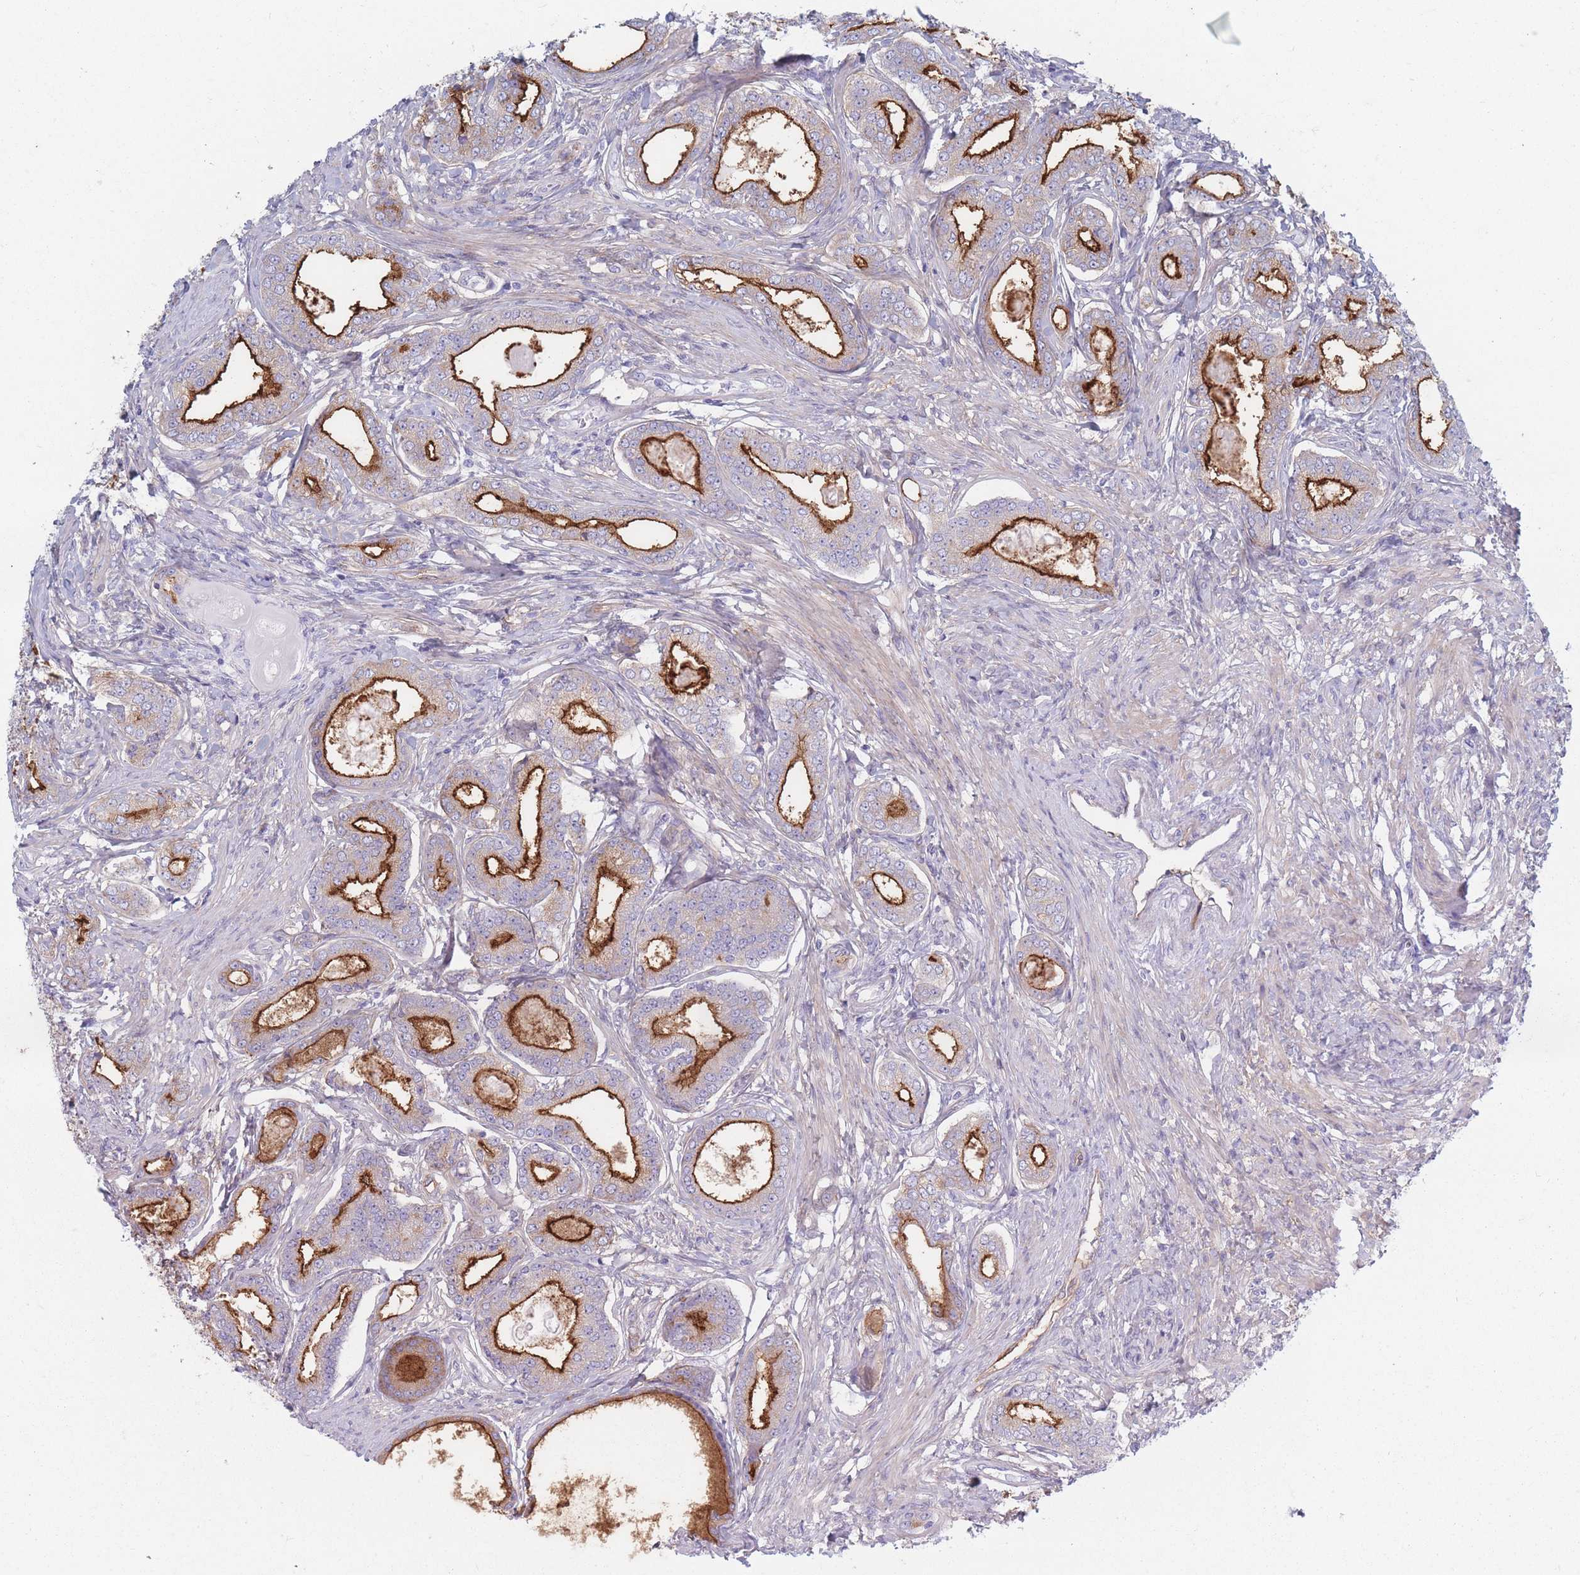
{"staining": {"intensity": "strong", "quantity": "25%-75%", "location": "cytoplasmic/membranous"}, "tissue": "prostate cancer", "cell_type": "Tumor cells", "image_type": "cancer", "snomed": [{"axis": "morphology", "description": "Adenocarcinoma, High grade"}, {"axis": "topography", "description": "Prostate"}], "caption": "Immunohistochemical staining of human adenocarcinoma (high-grade) (prostate) demonstrates strong cytoplasmic/membranous protein expression in approximately 25%-75% of tumor cells.", "gene": "PLPP1", "patient": {"sex": "male", "age": 69}}